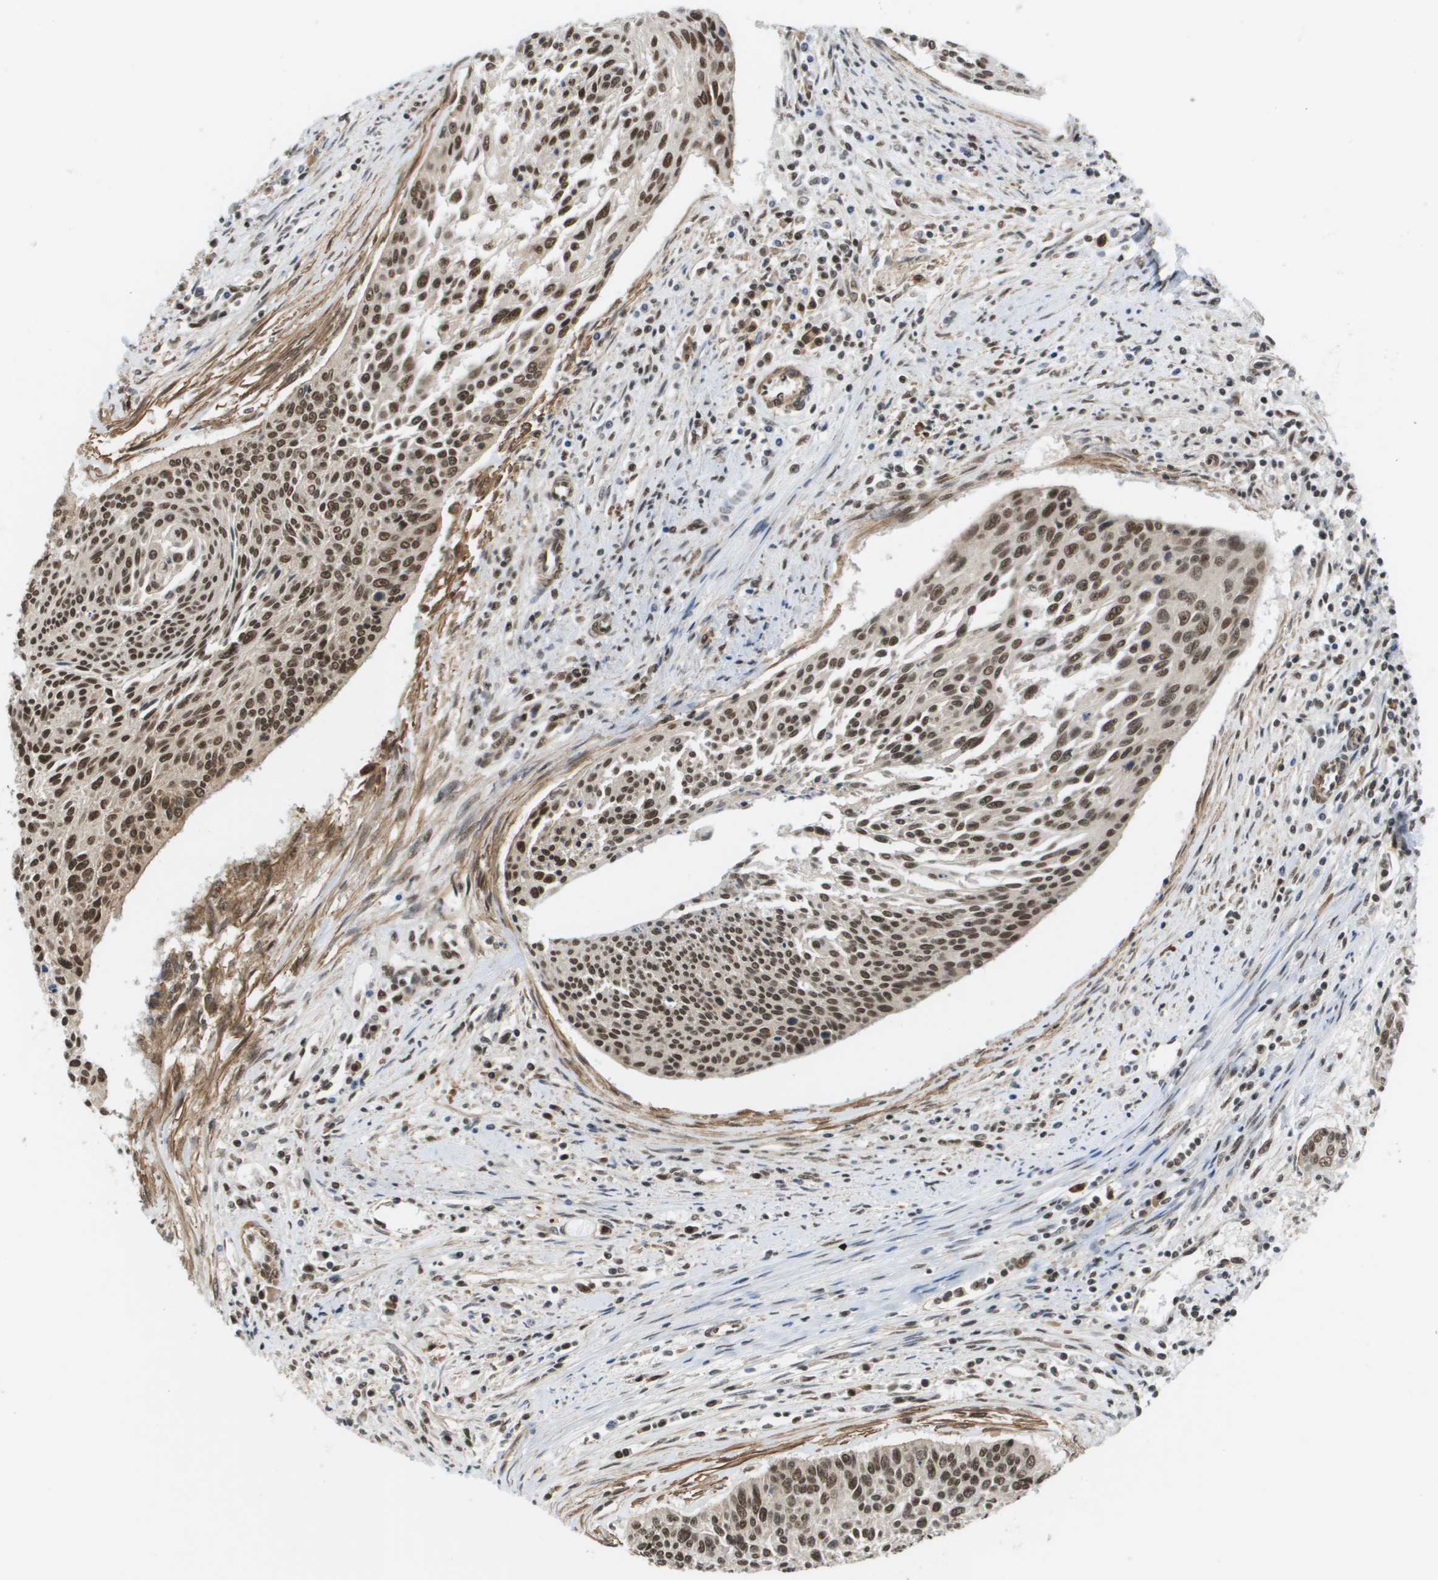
{"staining": {"intensity": "strong", "quantity": ">75%", "location": "nuclear"}, "tissue": "cervical cancer", "cell_type": "Tumor cells", "image_type": "cancer", "snomed": [{"axis": "morphology", "description": "Squamous cell carcinoma, NOS"}, {"axis": "topography", "description": "Cervix"}], "caption": "This is a histology image of IHC staining of cervical cancer, which shows strong positivity in the nuclear of tumor cells.", "gene": "PRCC", "patient": {"sex": "female", "age": 55}}